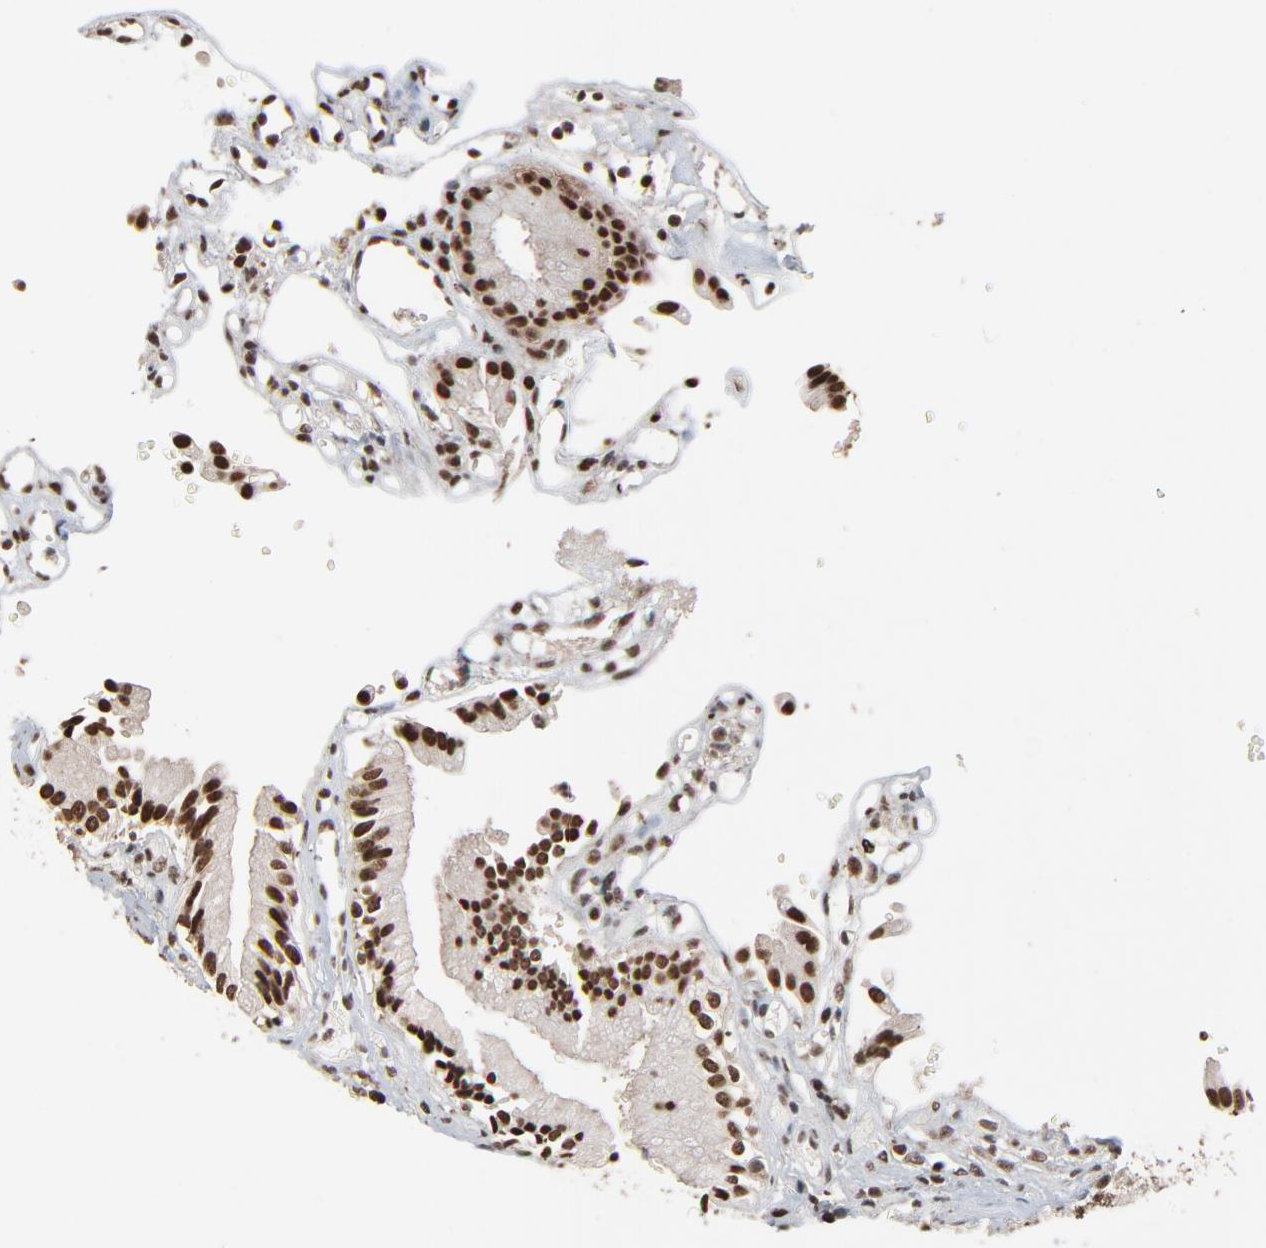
{"staining": {"intensity": "strong", "quantity": ">75%", "location": "nuclear"}, "tissue": "gallbladder", "cell_type": "Glandular cells", "image_type": "normal", "snomed": [{"axis": "morphology", "description": "Normal tissue, NOS"}, {"axis": "topography", "description": "Gallbladder"}], "caption": "Immunohistochemistry (IHC) photomicrograph of unremarkable gallbladder stained for a protein (brown), which exhibits high levels of strong nuclear expression in about >75% of glandular cells.", "gene": "RPS6KA3", "patient": {"sex": "male", "age": 65}}